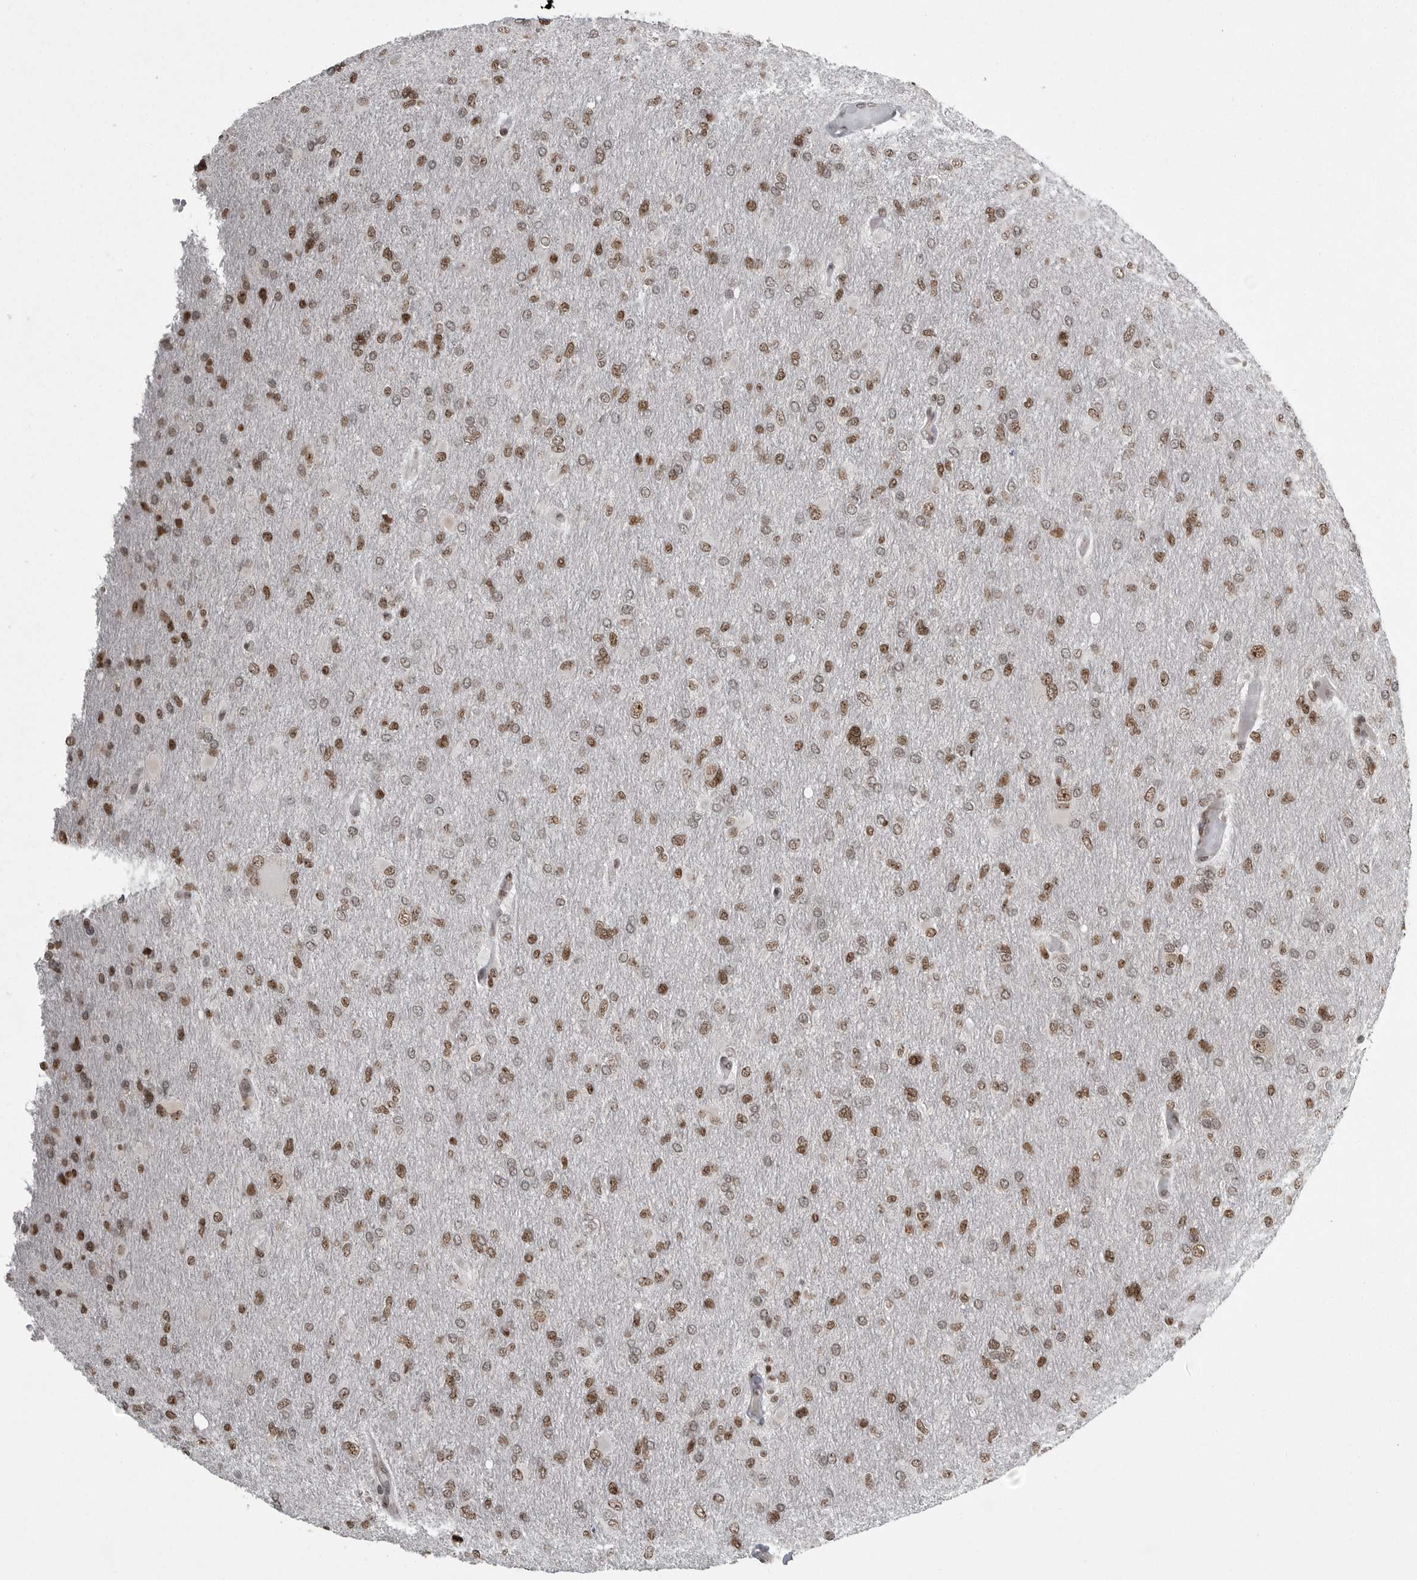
{"staining": {"intensity": "moderate", "quantity": ">75%", "location": "nuclear"}, "tissue": "glioma", "cell_type": "Tumor cells", "image_type": "cancer", "snomed": [{"axis": "morphology", "description": "Glioma, malignant, High grade"}, {"axis": "topography", "description": "Cerebral cortex"}], "caption": "Immunohistochemistry micrograph of human glioma stained for a protein (brown), which exhibits medium levels of moderate nuclear staining in approximately >75% of tumor cells.", "gene": "YAF2", "patient": {"sex": "female", "age": 36}}